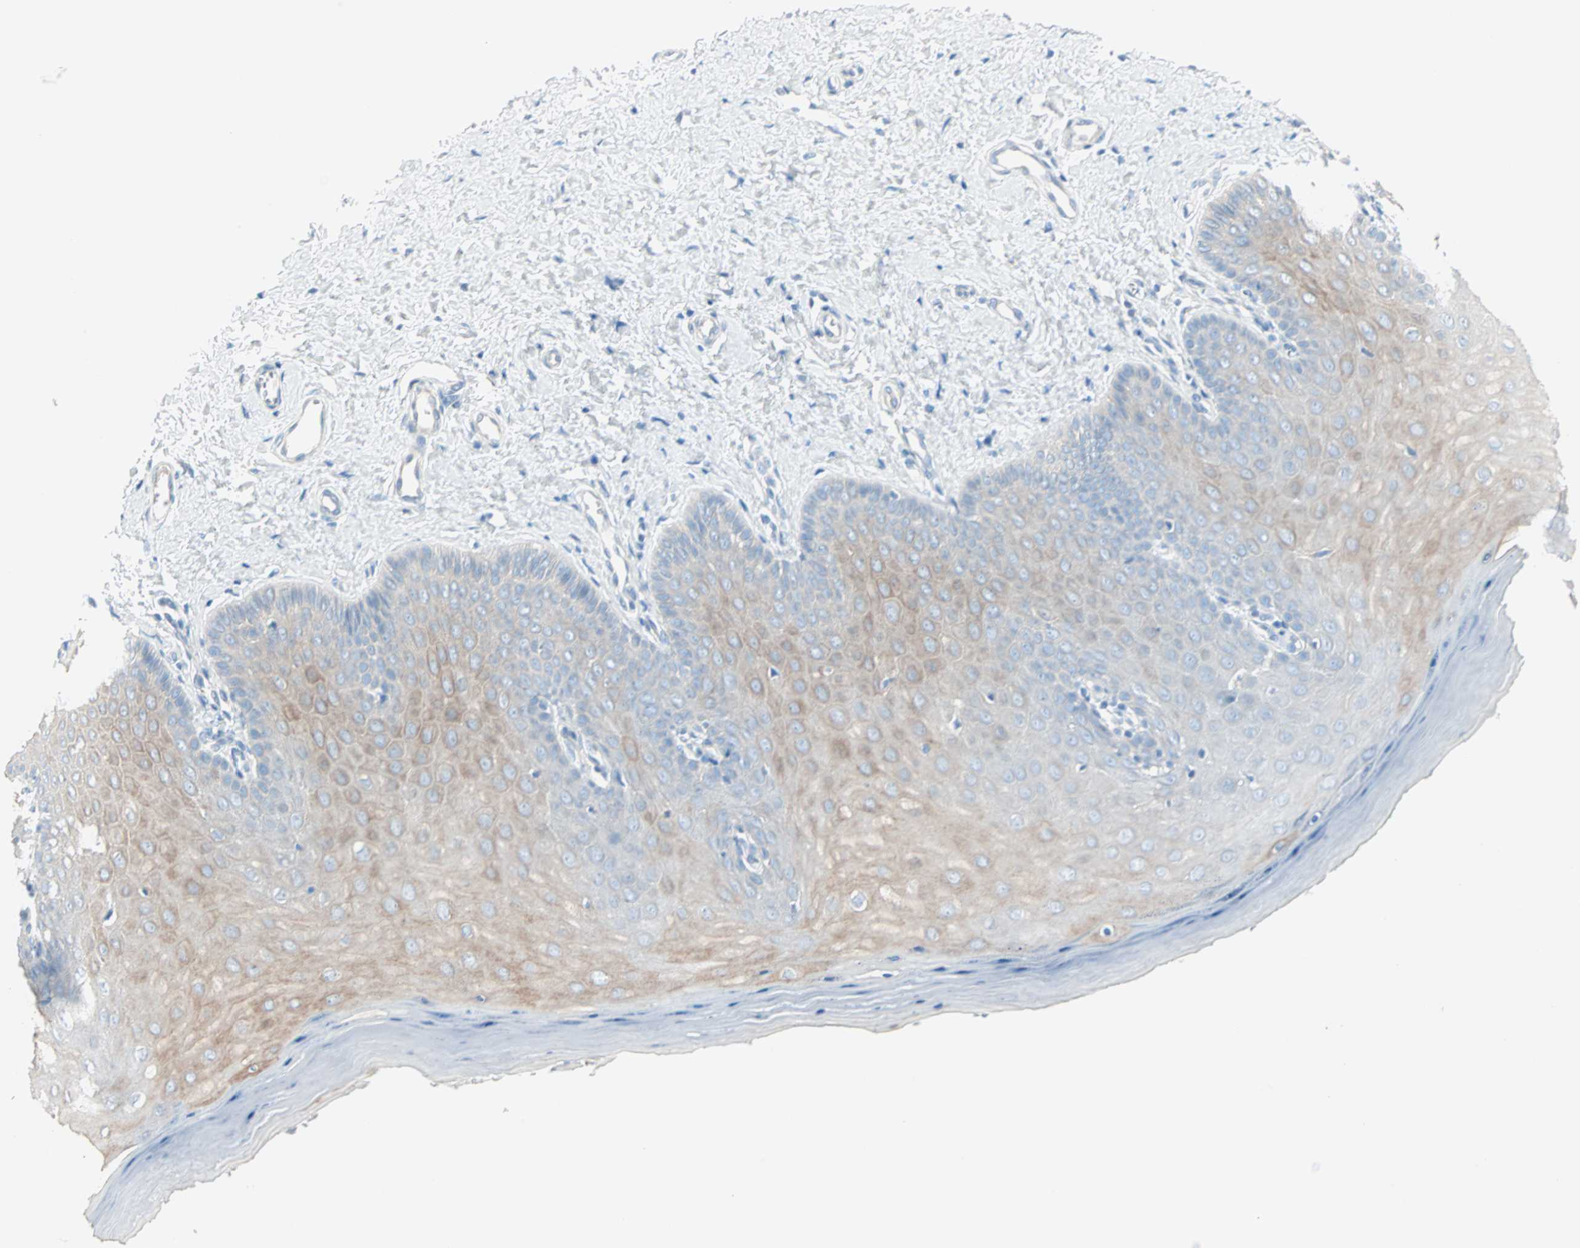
{"staining": {"intensity": "negative", "quantity": "none", "location": "none"}, "tissue": "cervix", "cell_type": "Glandular cells", "image_type": "normal", "snomed": [{"axis": "morphology", "description": "Normal tissue, NOS"}, {"axis": "topography", "description": "Cervix"}], "caption": "Histopathology image shows no protein positivity in glandular cells of unremarkable cervix.", "gene": "SULT1C2", "patient": {"sex": "female", "age": 55}}